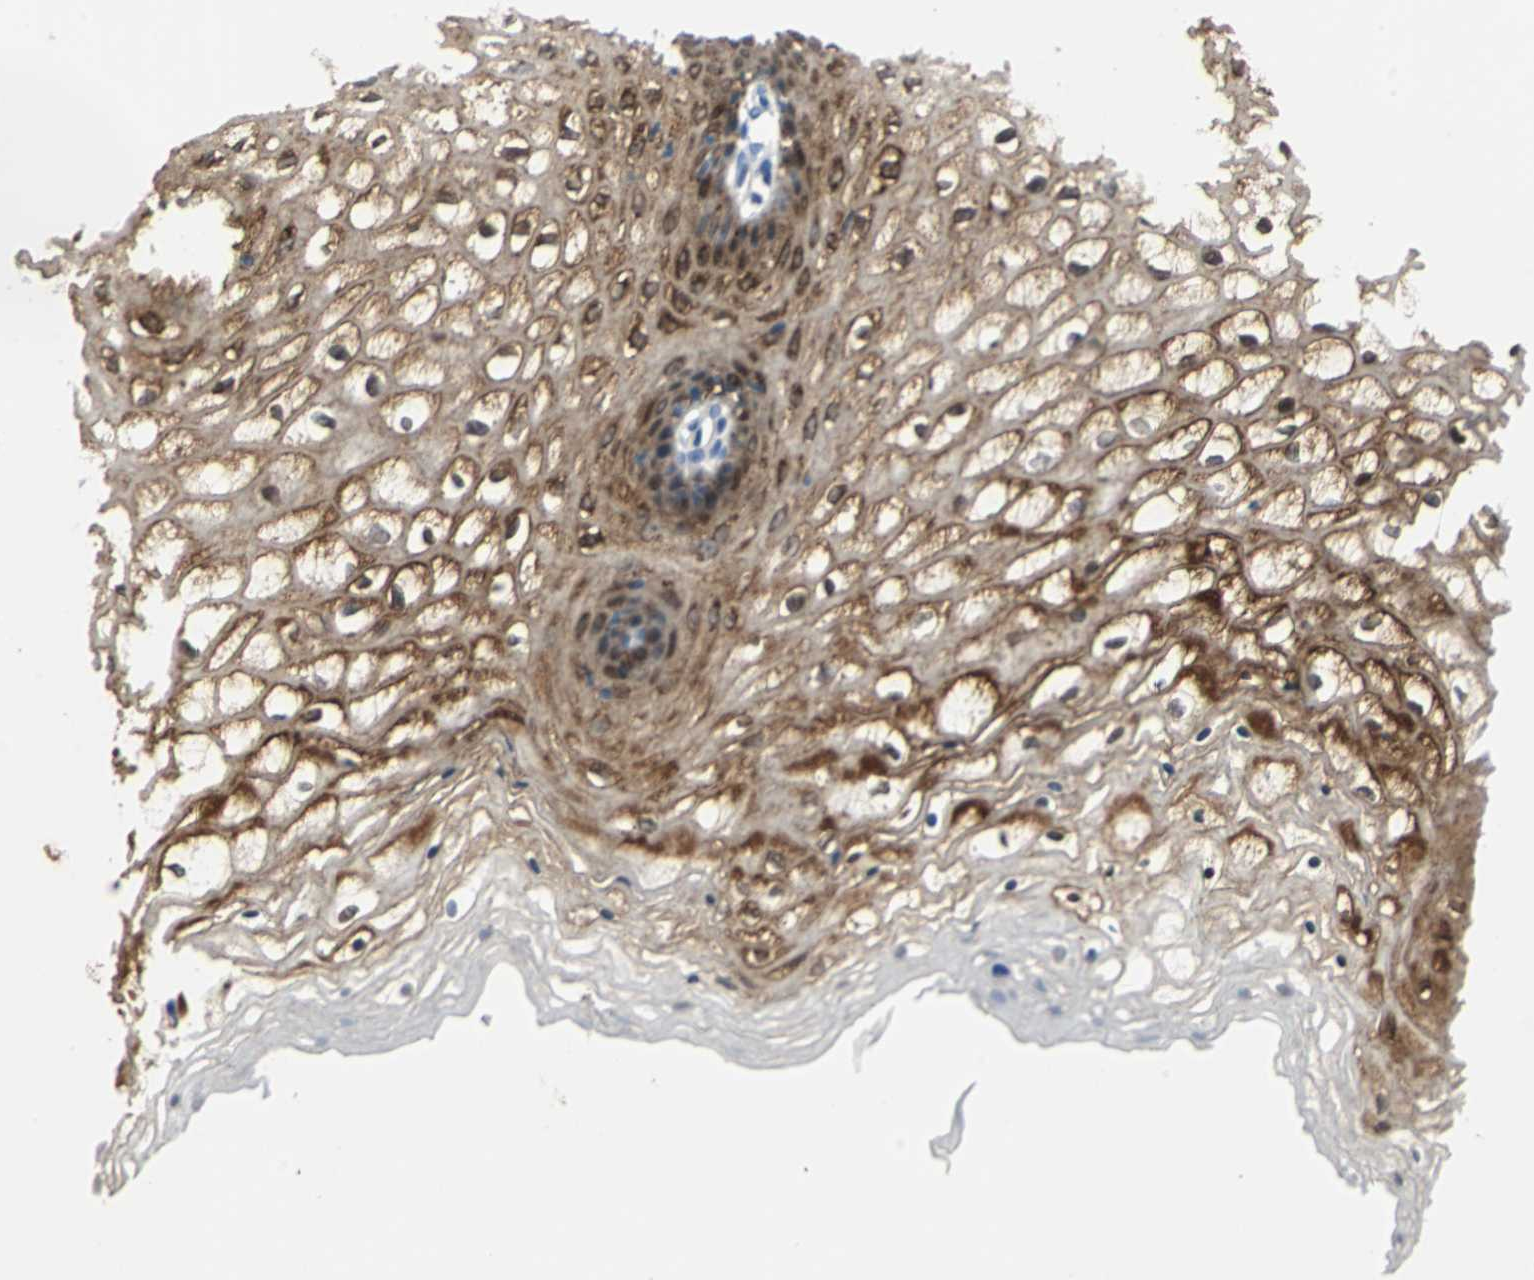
{"staining": {"intensity": "strong", "quantity": ">75%", "location": "cytoplasmic/membranous"}, "tissue": "vagina", "cell_type": "Squamous epithelial cells", "image_type": "normal", "snomed": [{"axis": "morphology", "description": "Normal tissue, NOS"}, {"axis": "topography", "description": "Vagina"}], "caption": "A high-resolution histopathology image shows IHC staining of normal vagina, which demonstrates strong cytoplasmic/membranous staining in approximately >75% of squamous epithelial cells.", "gene": "SFN", "patient": {"sex": "female", "age": 34}}